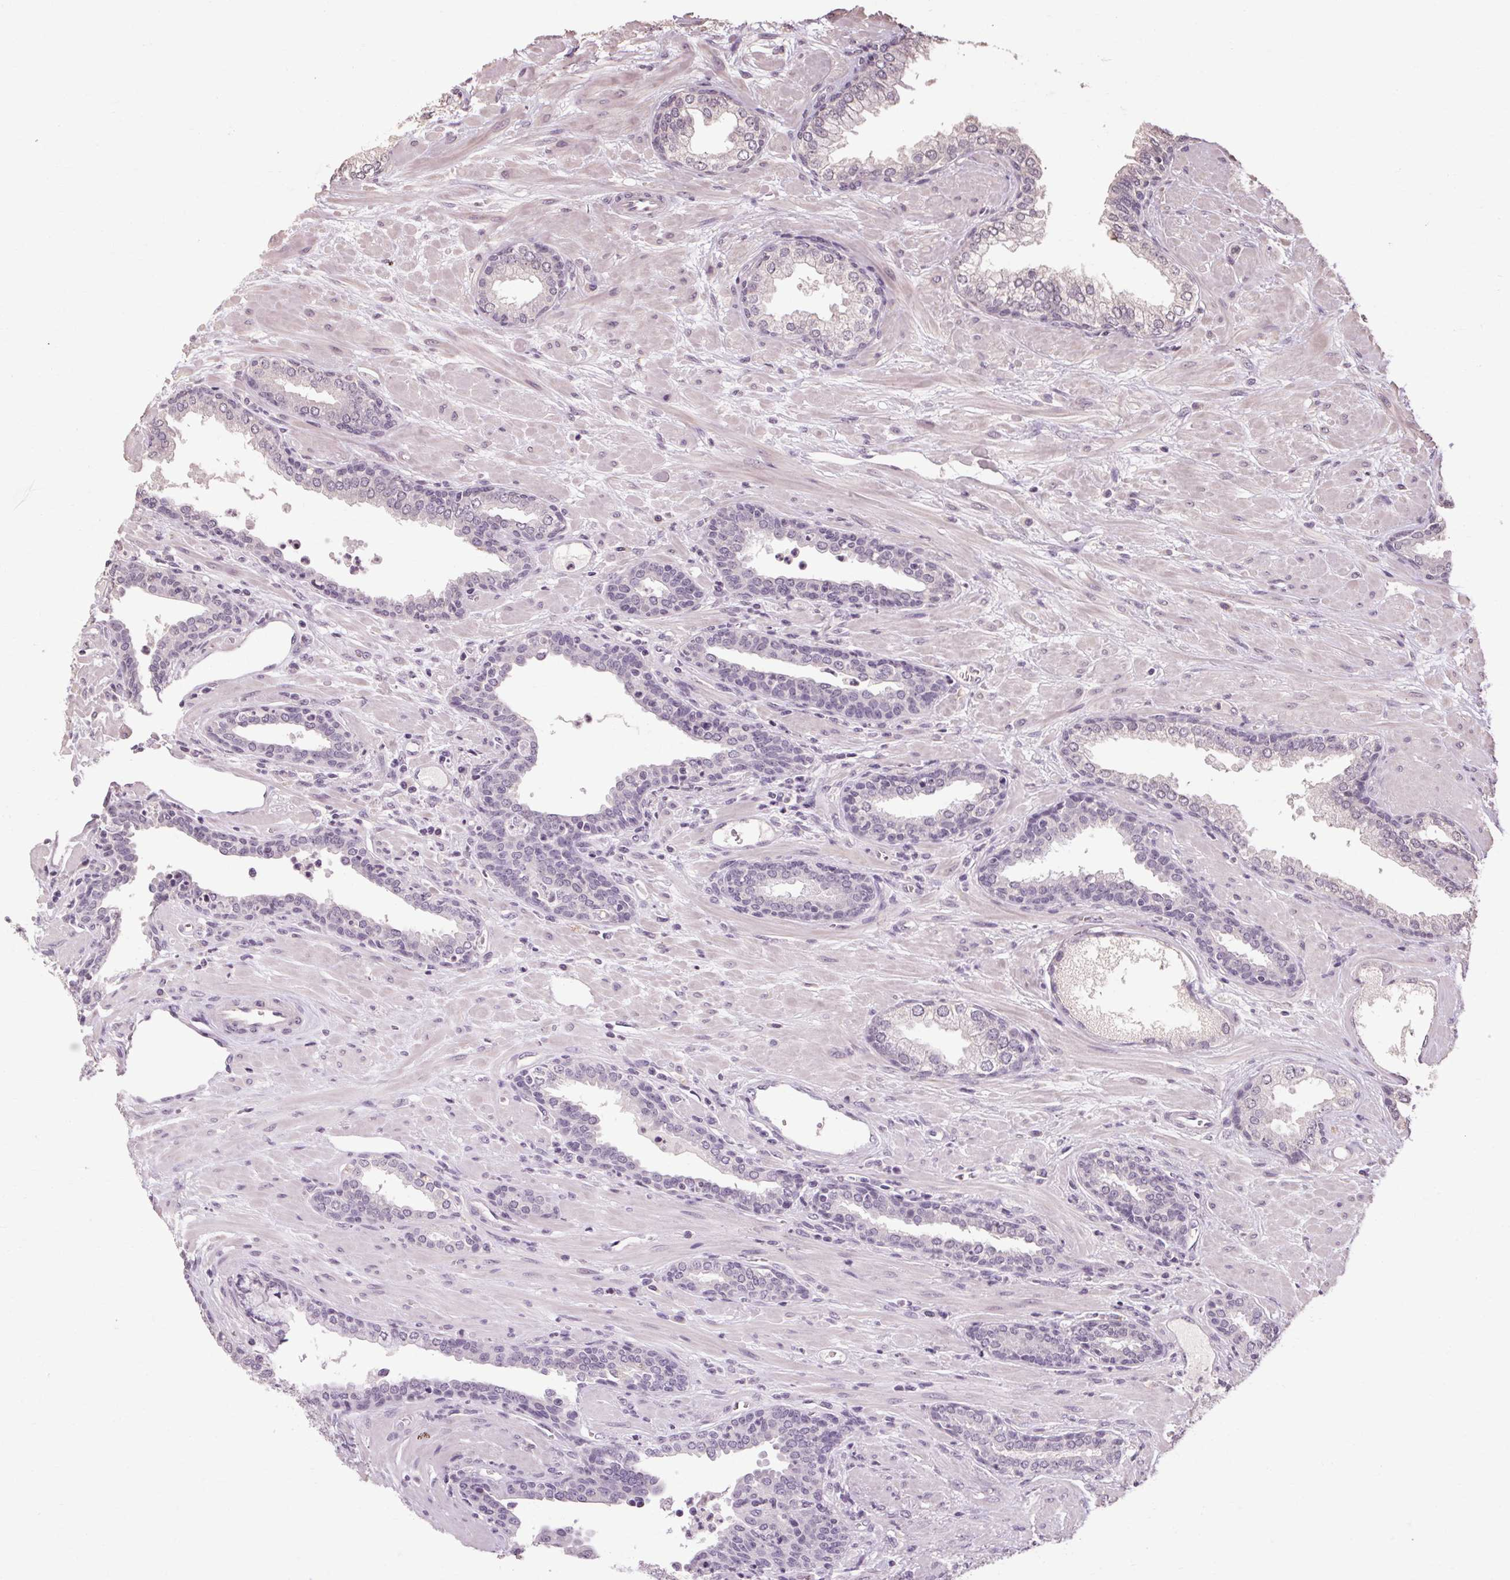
{"staining": {"intensity": "negative", "quantity": "none", "location": "none"}, "tissue": "prostate cancer", "cell_type": "Tumor cells", "image_type": "cancer", "snomed": [{"axis": "morphology", "description": "Adenocarcinoma, Low grade"}, {"axis": "topography", "description": "Prostate"}], "caption": "A high-resolution photomicrograph shows IHC staining of prostate cancer, which displays no significant positivity in tumor cells. (DAB (3,3'-diaminobenzidine) immunohistochemistry (IHC) visualized using brightfield microscopy, high magnification).", "gene": "POMC", "patient": {"sex": "male", "age": 61}}